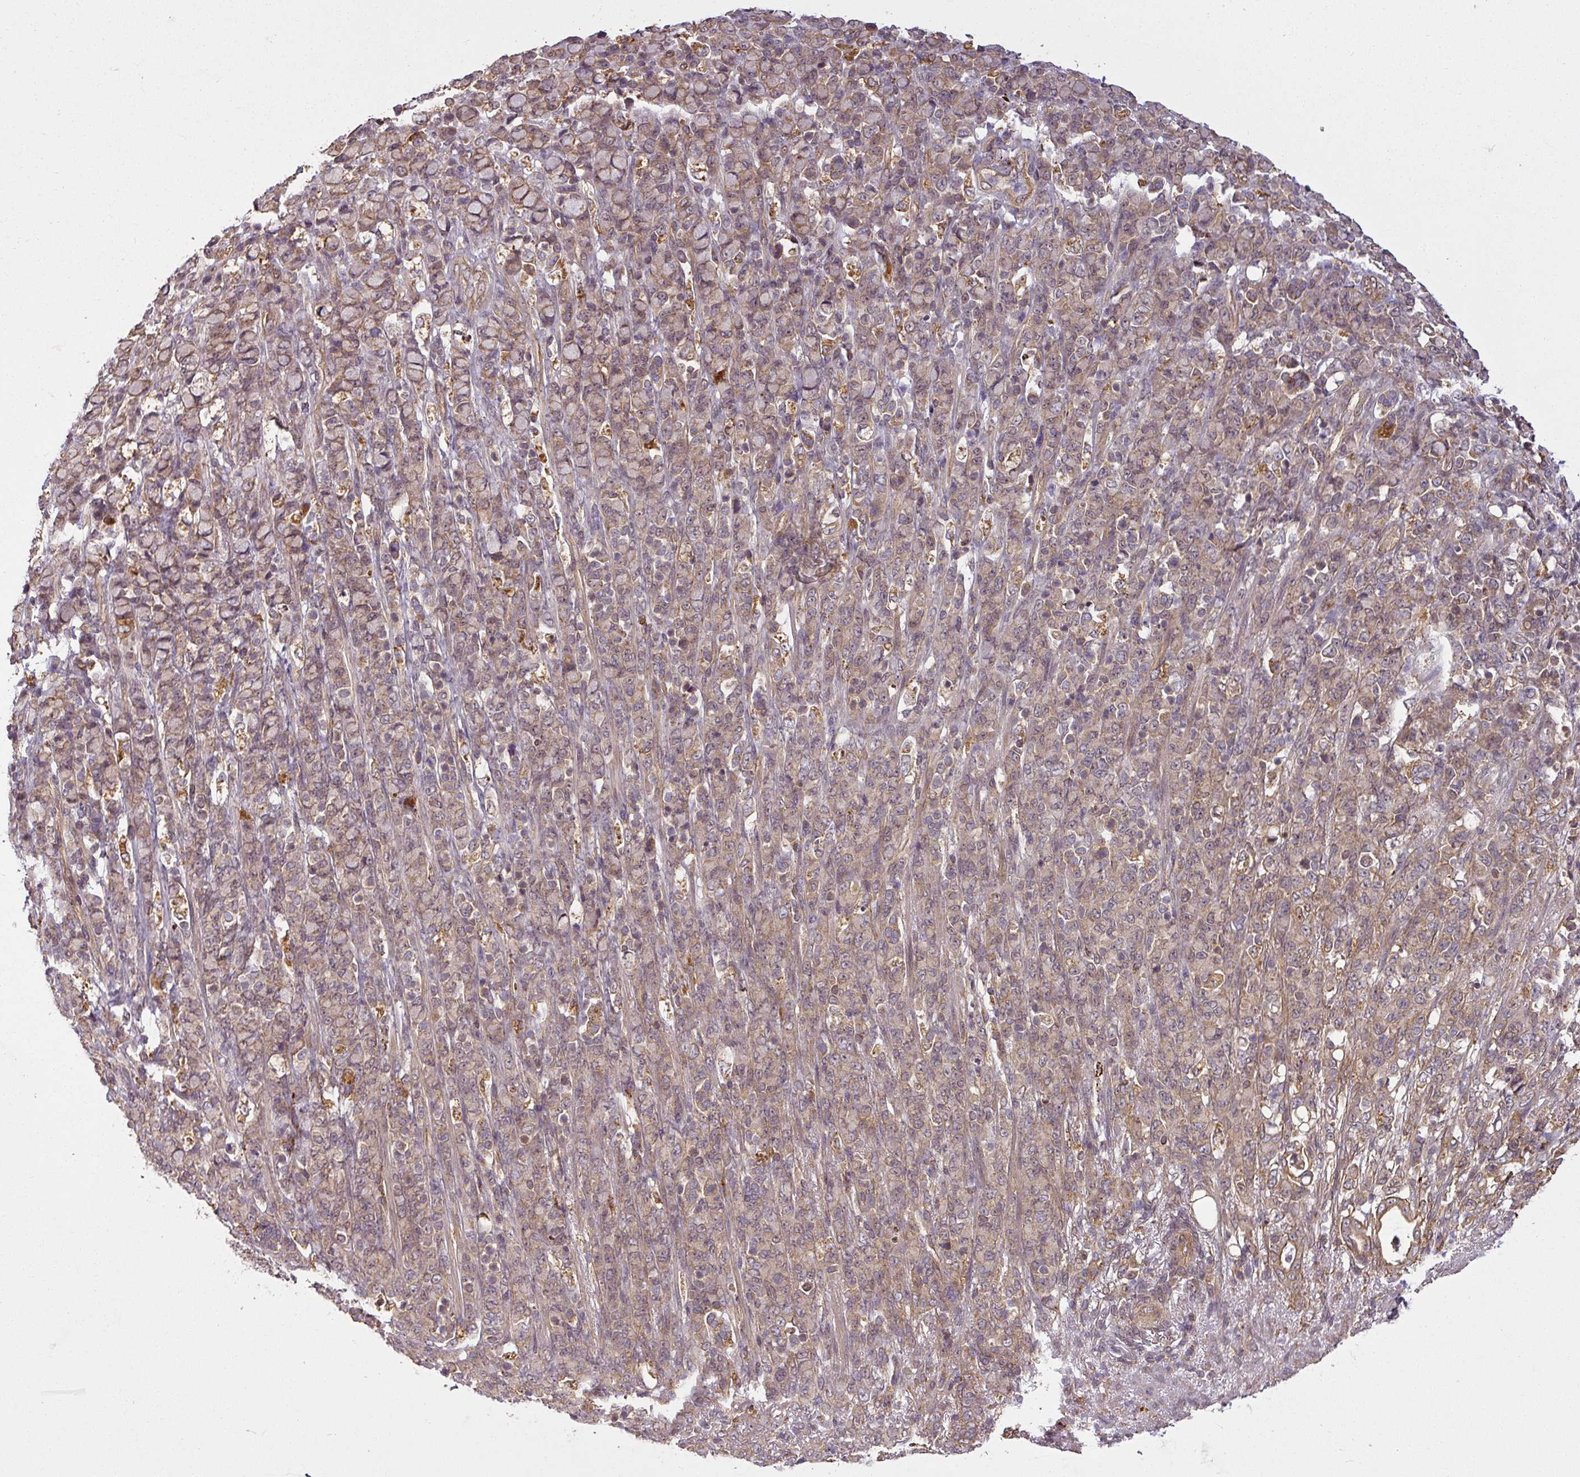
{"staining": {"intensity": "weak", "quantity": "25%-75%", "location": "cytoplasmic/membranous"}, "tissue": "stomach cancer", "cell_type": "Tumor cells", "image_type": "cancer", "snomed": [{"axis": "morphology", "description": "Normal tissue, NOS"}, {"axis": "morphology", "description": "Adenocarcinoma, NOS"}, {"axis": "topography", "description": "Stomach"}], "caption": "IHC (DAB (3,3'-diaminobenzidine)) staining of stomach cancer shows weak cytoplasmic/membranous protein staining in about 25%-75% of tumor cells.", "gene": "DIMT1", "patient": {"sex": "female", "age": 79}}